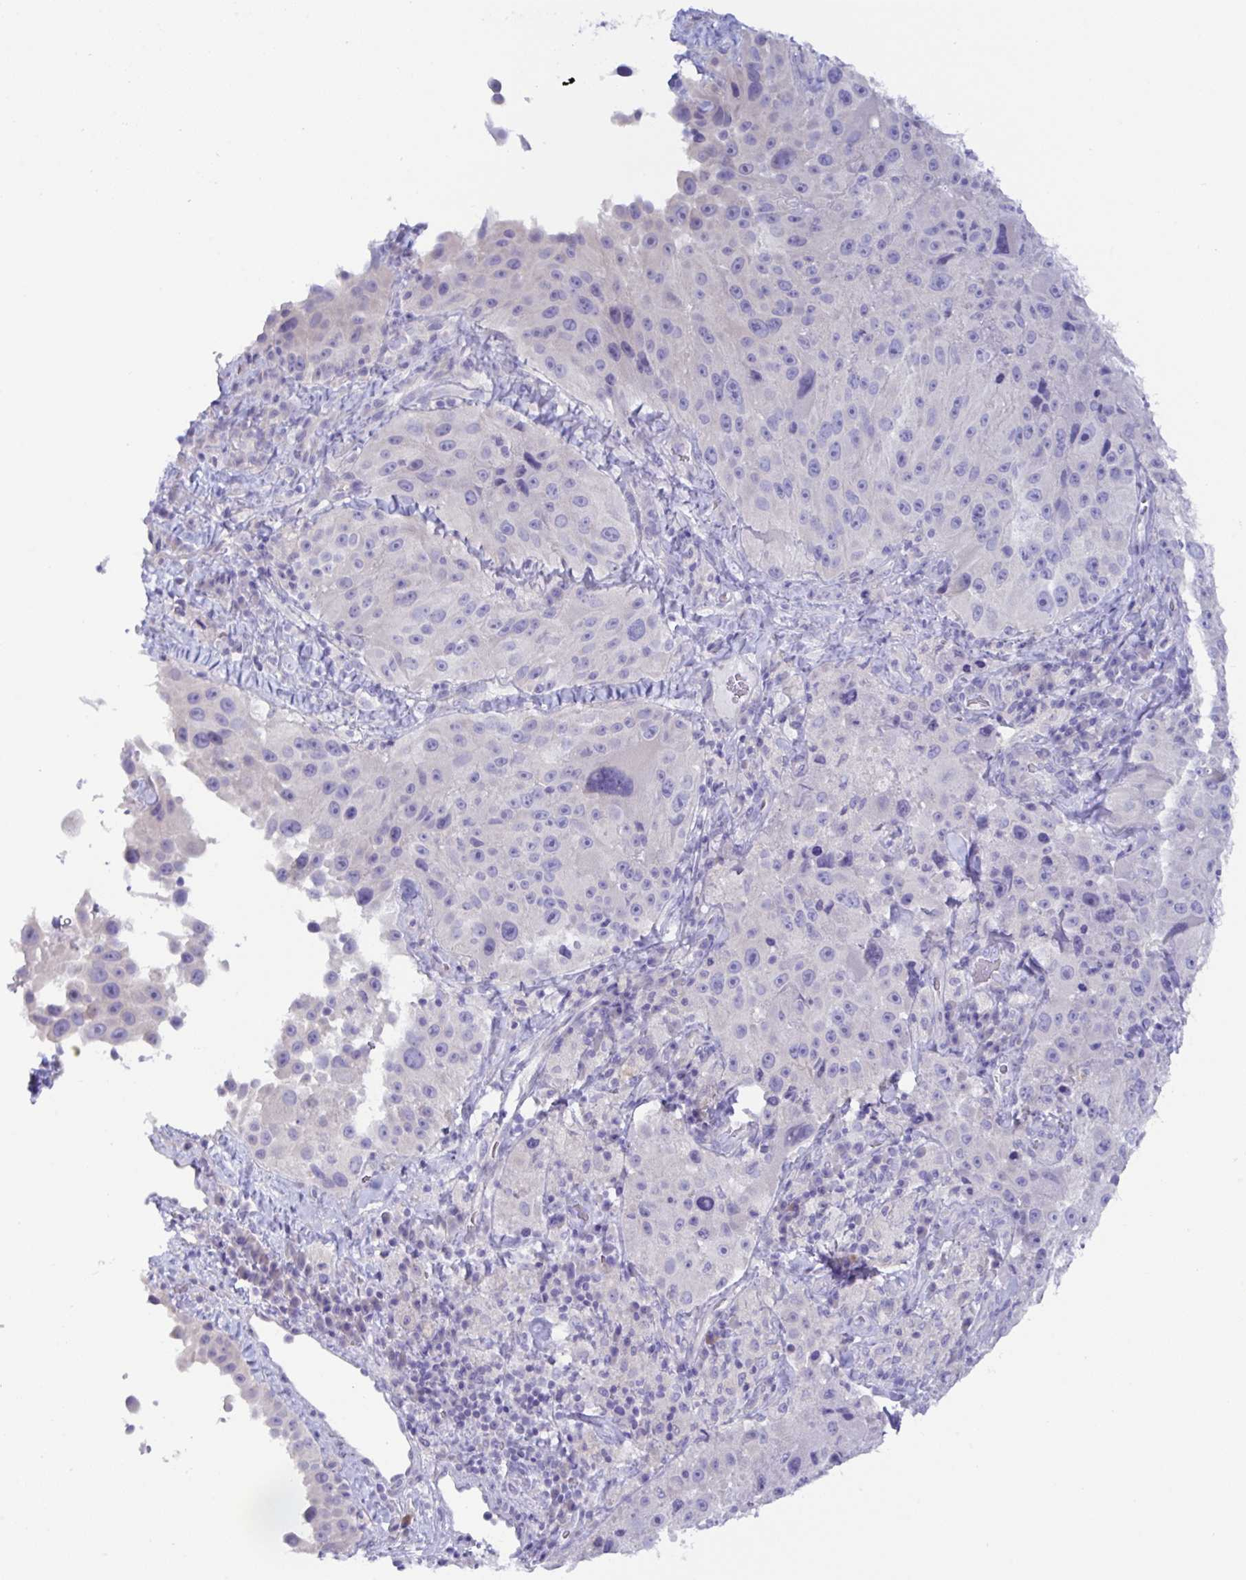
{"staining": {"intensity": "negative", "quantity": "none", "location": "none"}, "tissue": "melanoma", "cell_type": "Tumor cells", "image_type": "cancer", "snomed": [{"axis": "morphology", "description": "Malignant melanoma, Metastatic site"}, {"axis": "topography", "description": "Lymph node"}], "caption": "A histopathology image of human malignant melanoma (metastatic site) is negative for staining in tumor cells. (Brightfield microscopy of DAB IHC at high magnification).", "gene": "MED11", "patient": {"sex": "male", "age": 62}}